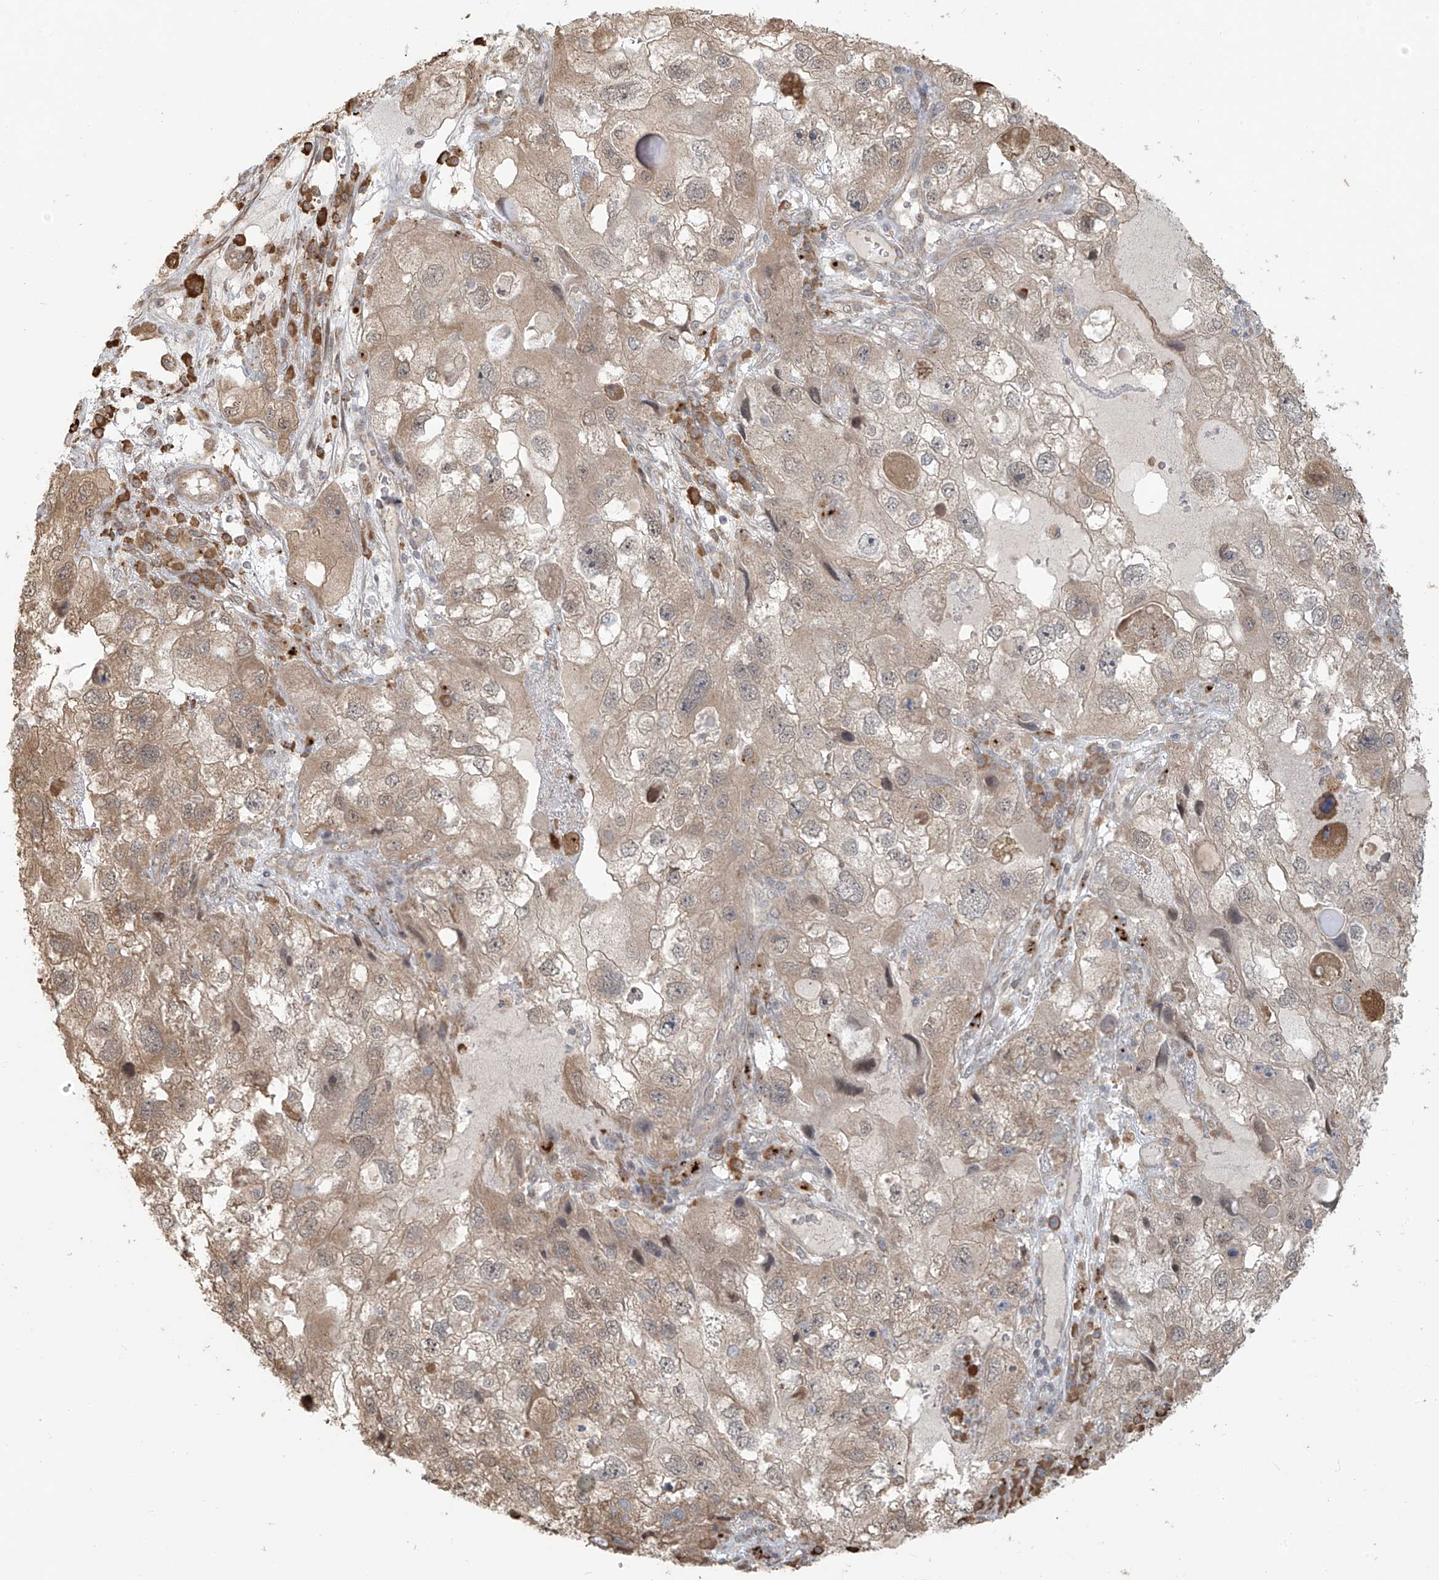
{"staining": {"intensity": "weak", "quantity": "25%-75%", "location": "cytoplasmic/membranous"}, "tissue": "endometrial cancer", "cell_type": "Tumor cells", "image_type": "cancer", "snomed": [{"axis": "morphology", "description": "Adenocarcinoma, NOS"}, {"axis": "topography", "description": "Endometrium"}], "caption": "Endometrial cancer (adenocarcinoma) was stained to show a protein in brown. There is low levels of weak cytoplasmic/membranous staining in about 25%-75% of tumor cells.", "gene": "PLEKHM3", "patient": {"sex": "female", "age": 49}}